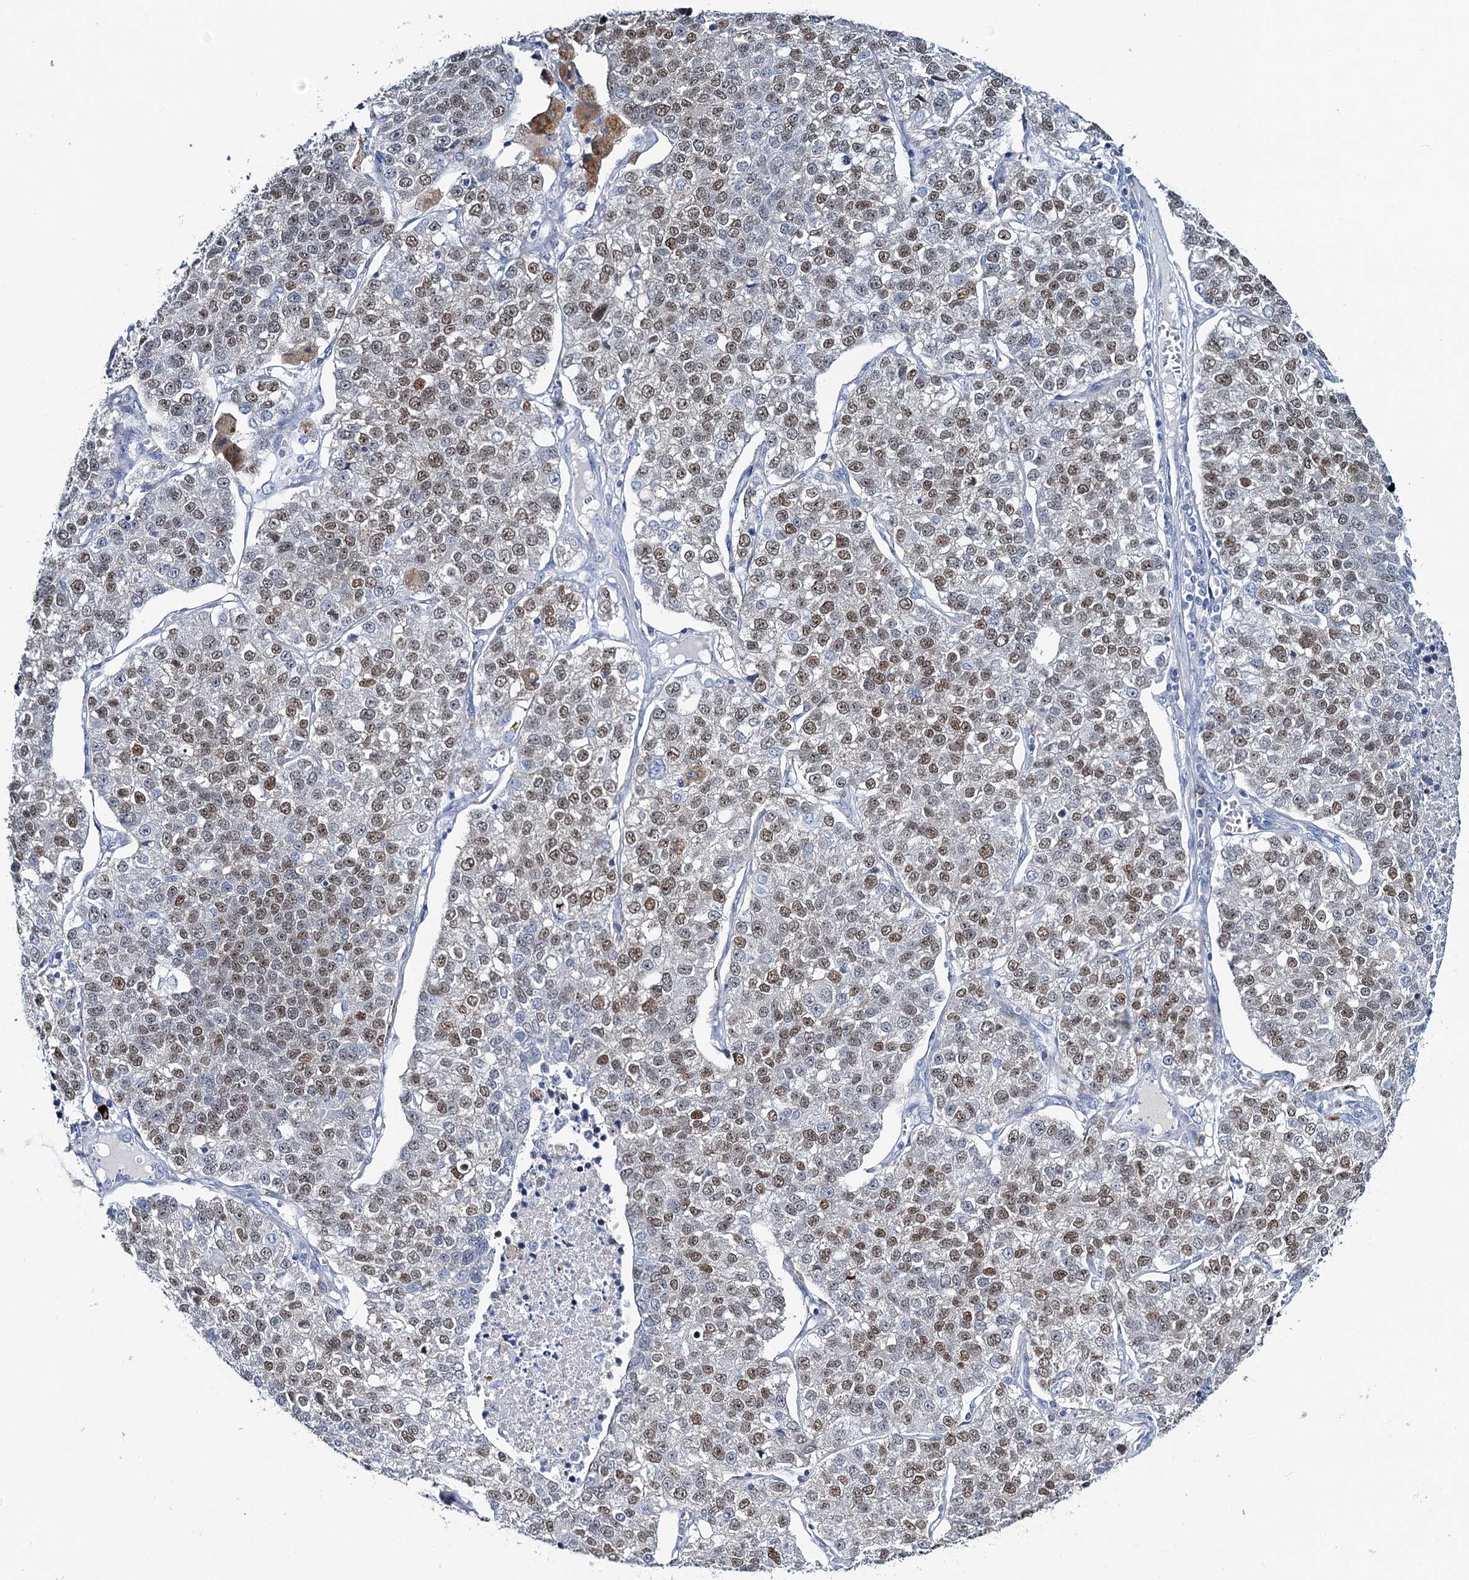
{"staining": {"intensity": "moderate", "quantity": "25%-75%", "location": "nuclear"}, "tissue": "lung cancer", "cell_type": "Tumor cells", "image_type": "cancer", "snomed": [{"axis": "morphology", "description": "Adenocarcinoma, NOS"}, {"axis": "topography", "description": "Lung"}], "caption": "A brown stain labels moderate nuclear expression of a protein in adenocarcinoma (lung) tumor cells. Ihc stains the protein of interest in brown and the nuclei are stained blue.", "gene": "TOX3", "patient": {"sex": "male", "age": 49}}